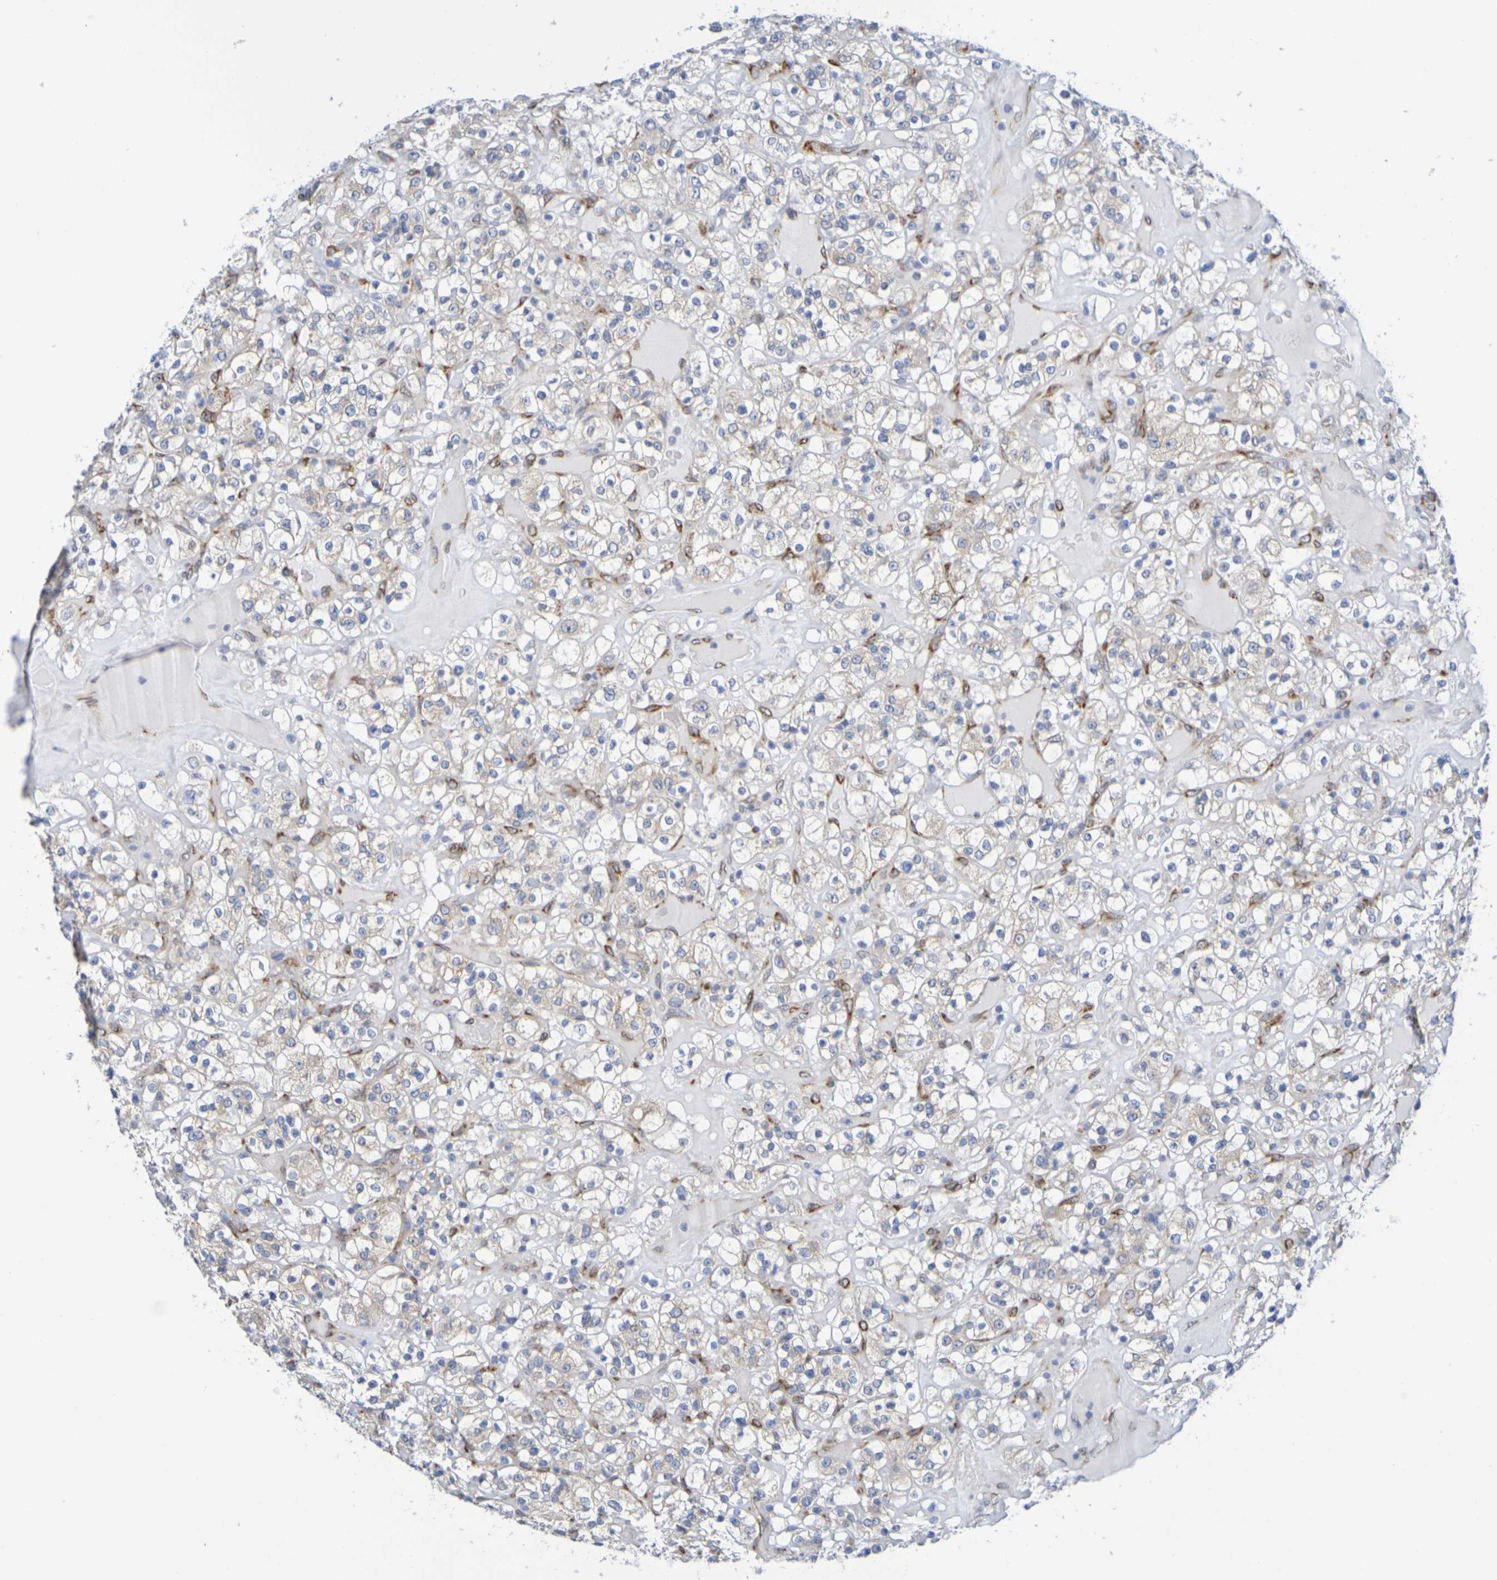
{"staining": {"intensity": "weak", "quantity": "25%-75%", "location": "cytoplasmic/membranous"}, "tissue": "renal cancer", "cell_type": "Tumor cells", "image_type": "cancer", "snomed": [{"axis": "morphology", "description": "Normal tissue, NOS"}, {"axis": "morphology", "description": "Adenocarcinoma, NOS"}, {"axis": "topography", "description": "Kidney"}], "caption": "Protein analysis of renal adenocarcinoma tissue exhibits weak cytoplasmic/membranous expression in about 25%-75% of tumor cells.", "gene": "TMCC3", "patient": {"sex": "female", "age": 72}}